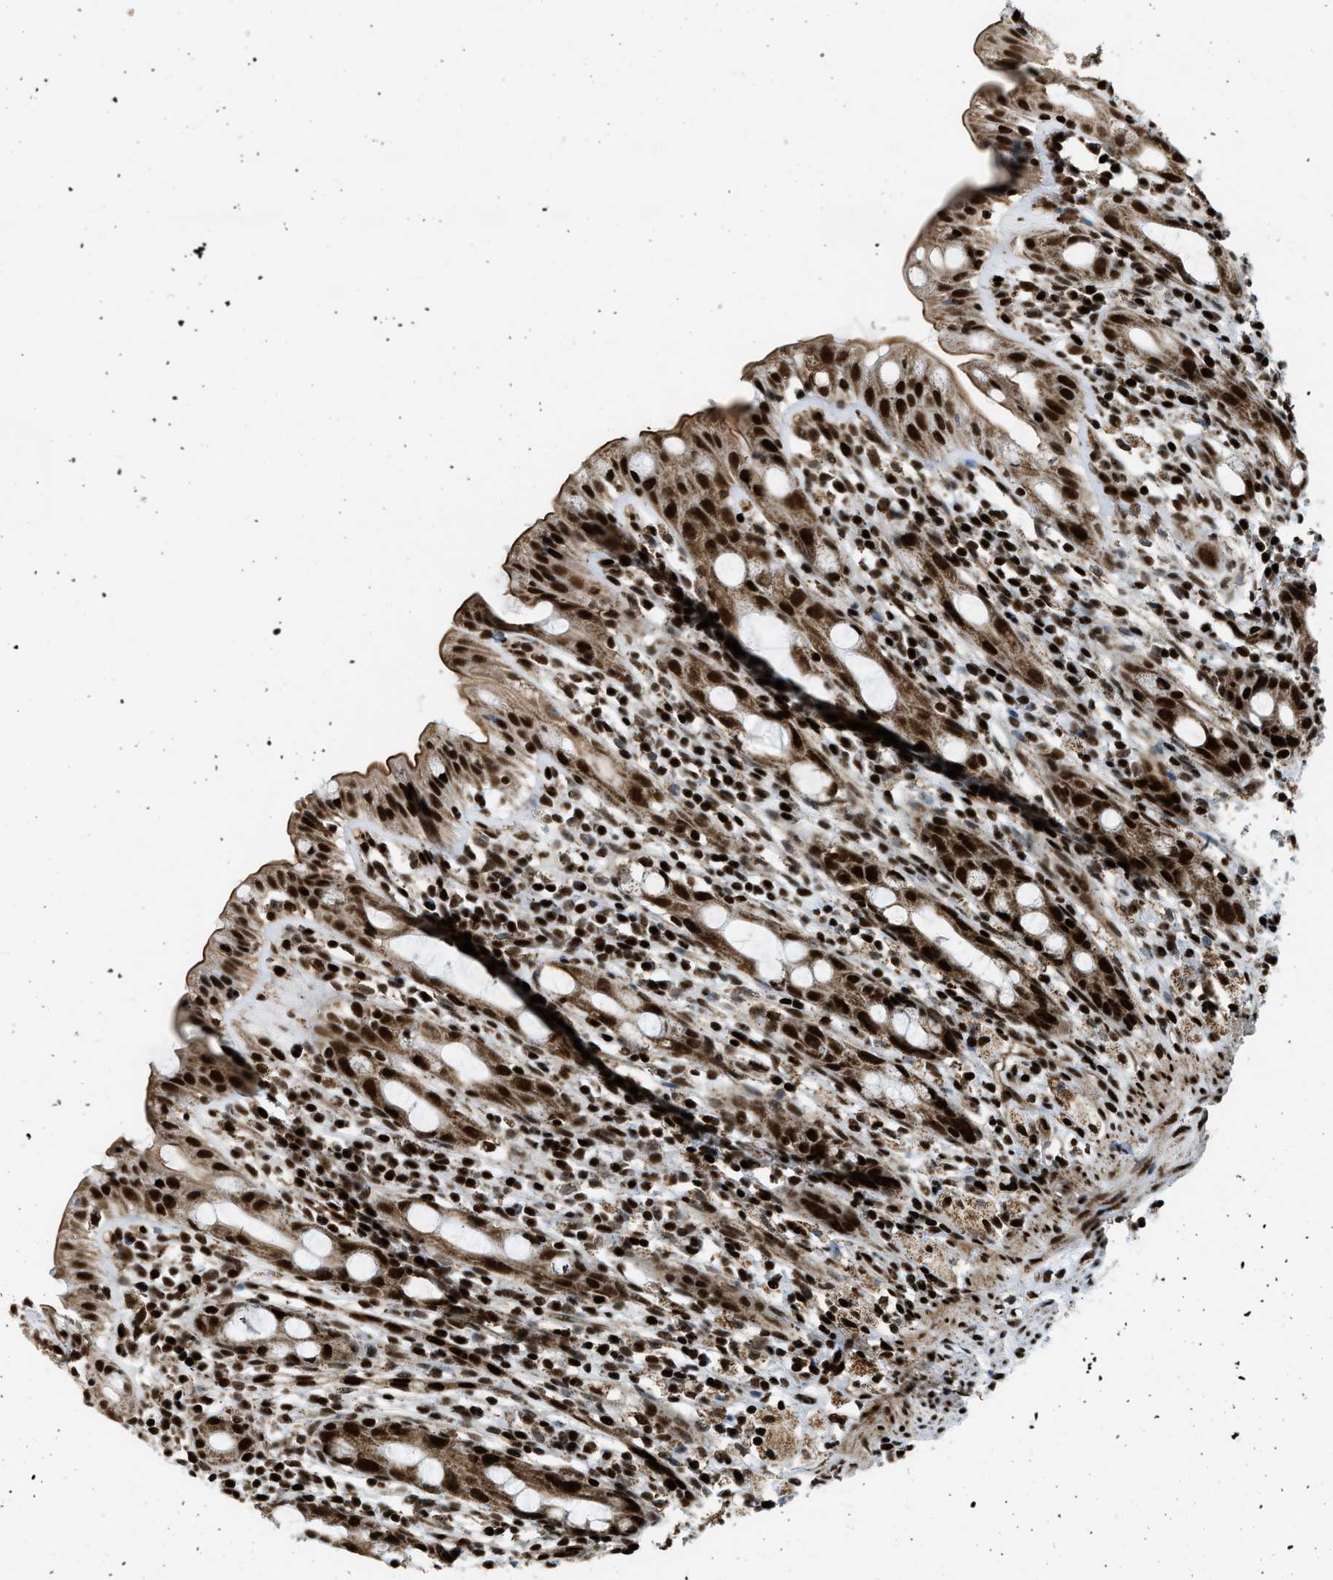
{"staining": {"intensity": "strong", "quantity": ">75%", "location": "cytoplasmic/membranous,nuclear"}, "tissue": "rectum", "cell_type": "Glandular cells", "image_type": "normal", "snomed": [{"axis": "morphology", "description": "Normal tissue, NOS"}, {"axis": "topography", "description": "Rectum"}], "caption": "Protein analysis of normal rectum demonstrates strong cytoplasmic/membranous,nuclear positivity in approximately >75% of glandular cells. The protein is shown in brown color, while the nuclei are stained blue.", "gene": "GABPB1", "patient": {"sex": "male", "age": 44}}